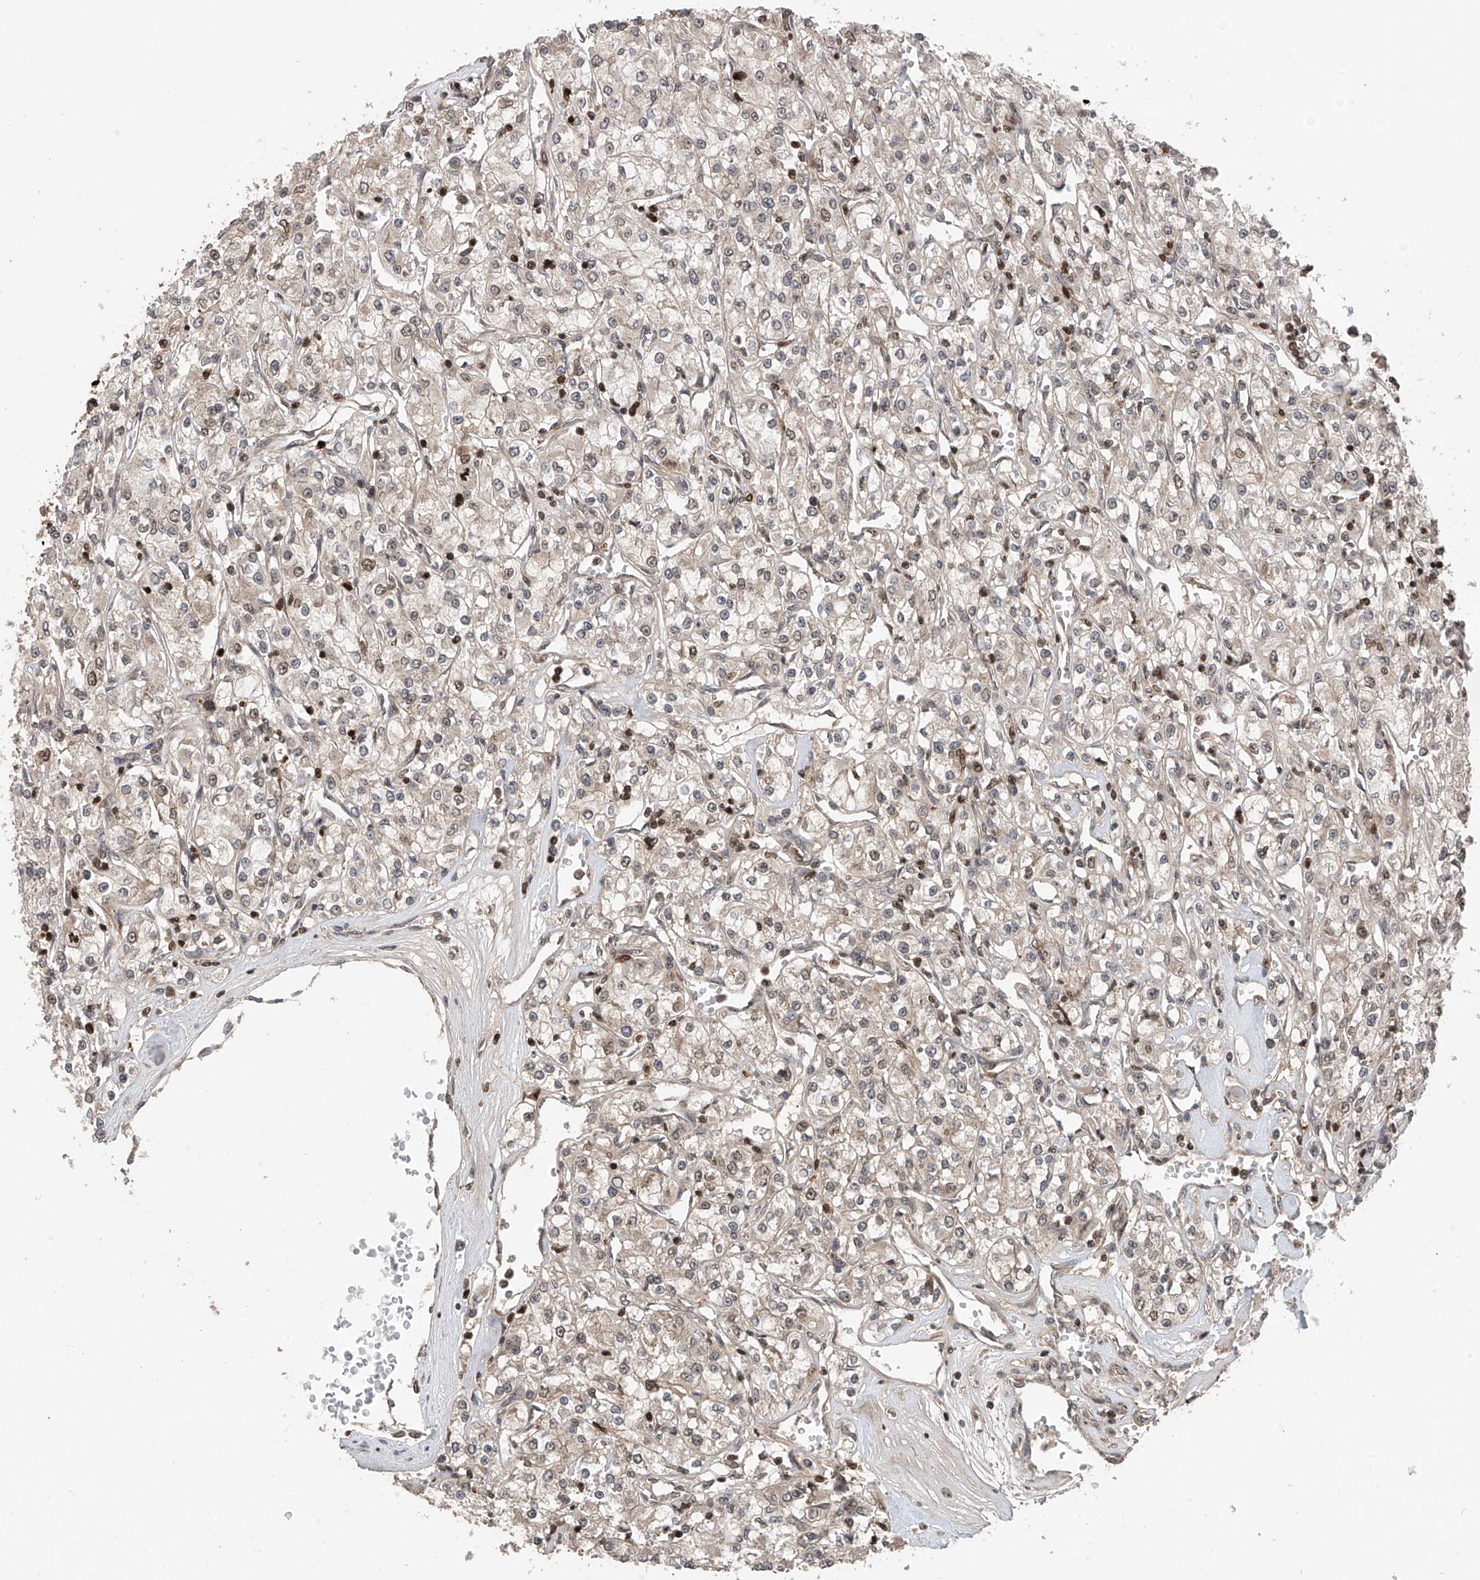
{"staining": {"intensity": "weak", "quantity": "<25%", "location": "nuclear"}, "tissue": "renal cancer", "cell_type": "Tumor cells", "image_type": "cancer", "snomed": [{"axis": "morphology", "description": "Adenocarcinoma, NOS"}, {"axis": "topography", "description": "Kidney"}], "caption": "Renal cancer was stained to show a protein in brown. There is no significant expression in tumor cells.", "gene": "DNAJC9", "patient": {"sex": "female", "age": 59}}